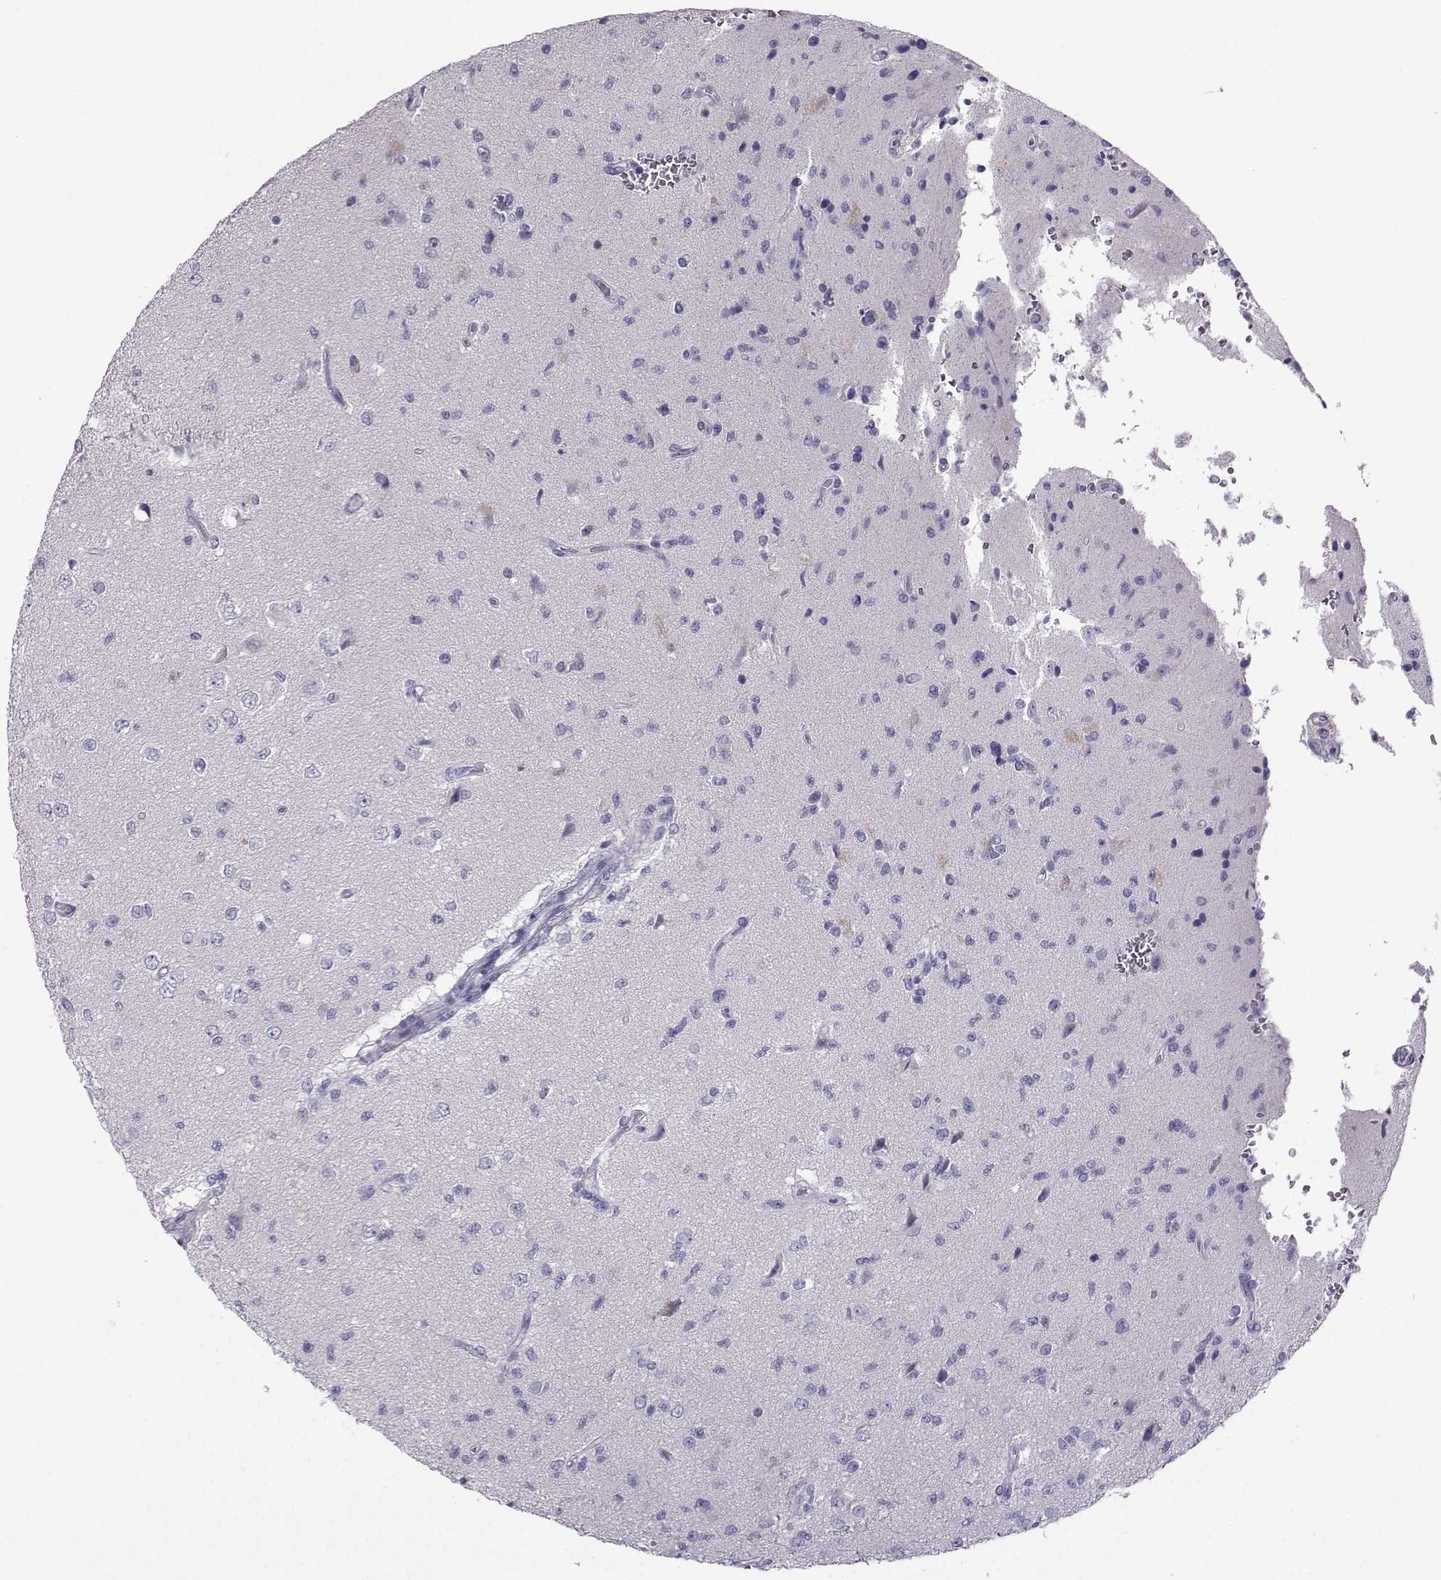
{"staining": {"intensity": "negative", "quantity": "none", "location": "none"}, "tissue": "glioma", "cell_type": "Tumor cells", "image_type": "cancer", "snomed": [{"axis": "morphology", "description": "Glioma, malignant, High grade"}, {"axis": "topography", "description": "Brain"}], "caption": "This is an immunohistochemistry (IHC) image of human malignant high-grade glioma. There is no expression in tumor cells.", "gene": "ARMC2", "patient": {"sex": "male", "age": 56}}